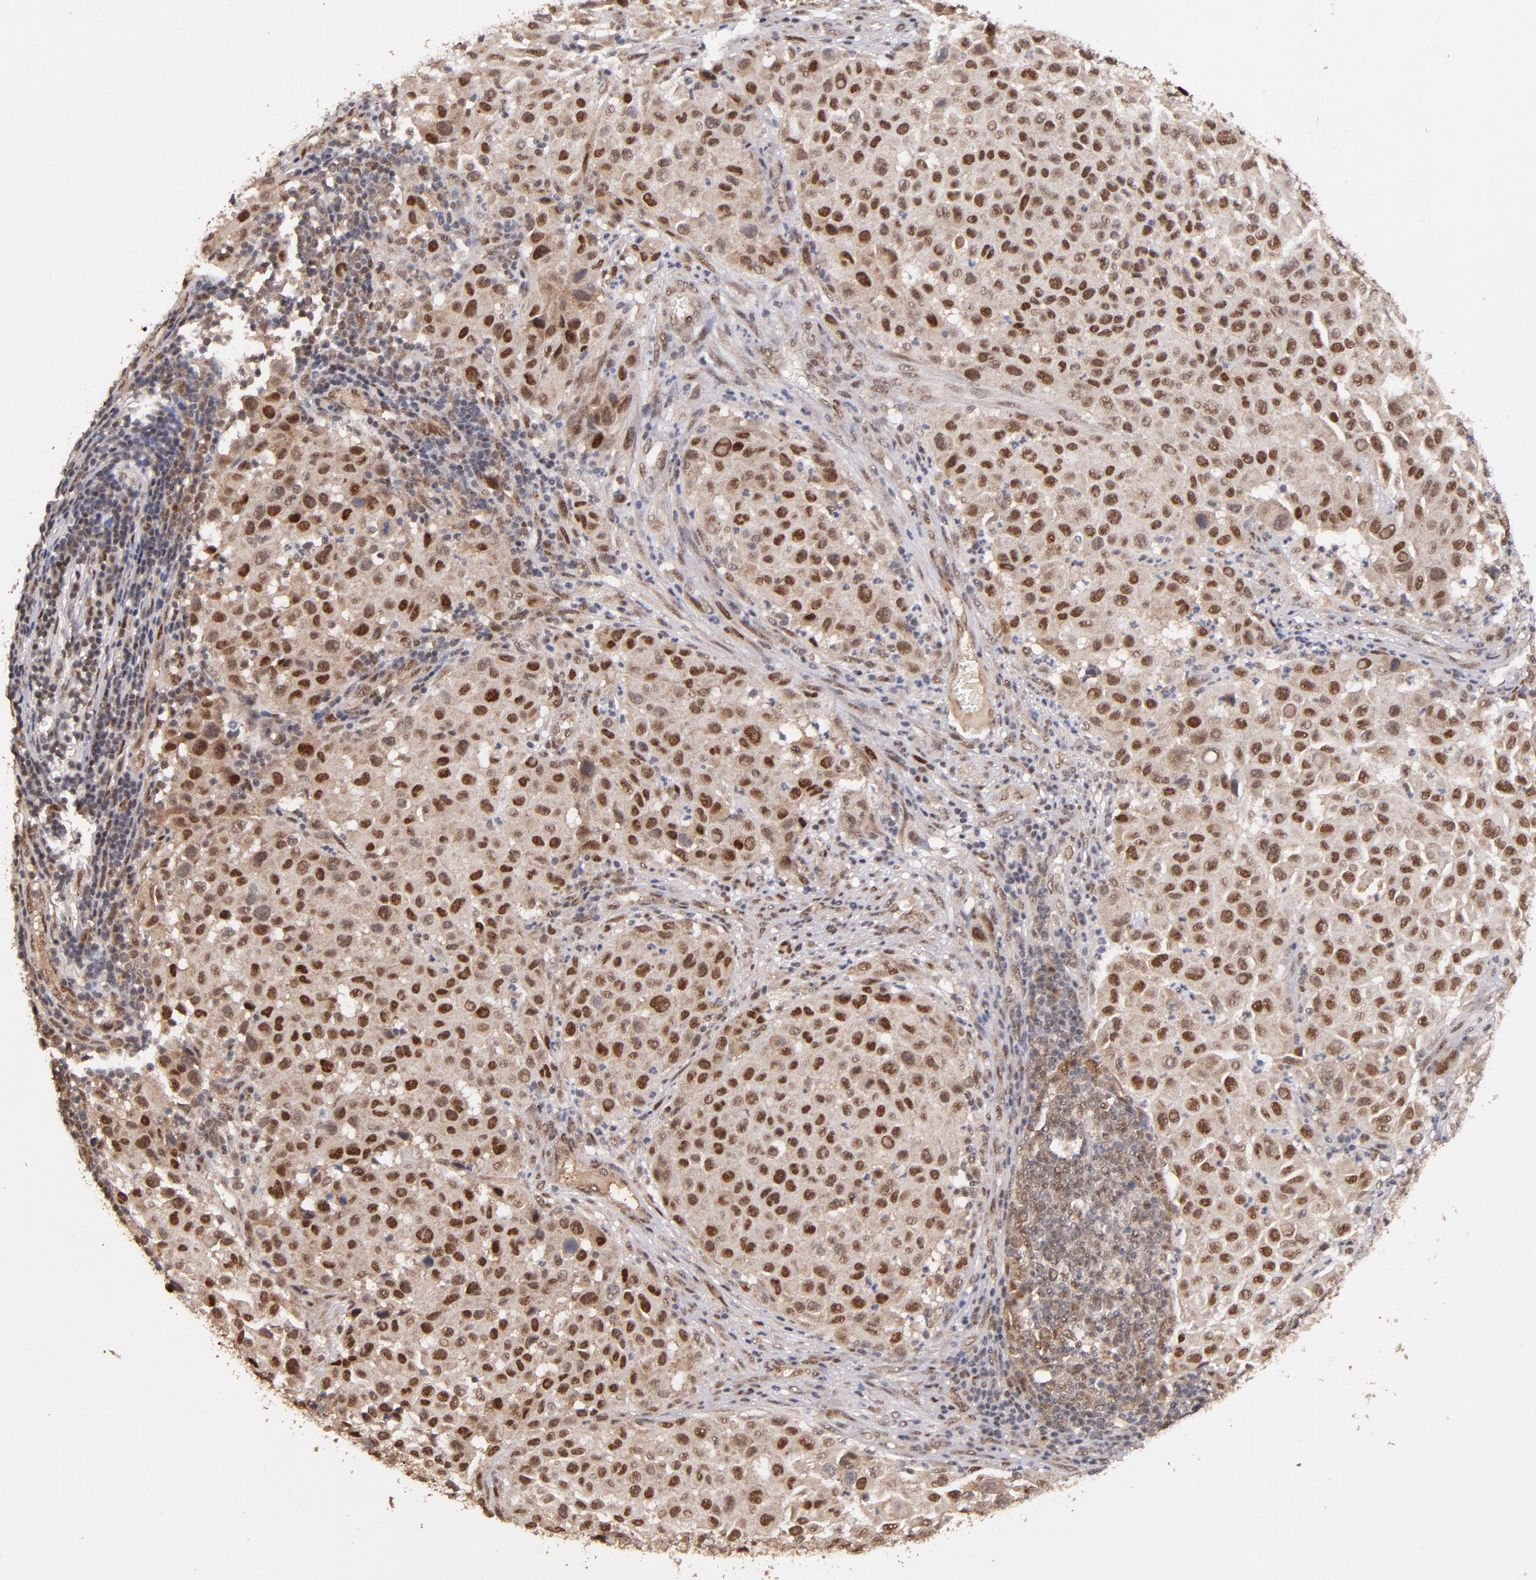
{"staining": {"intensity": "moderate", "quantity": ">75%", "location": "cytoplasmic/membranous,nuclear"}, "tissue": "melanoma", "cell_type": "Tumor cells", "image_type": "cancer", "snomed": [{"axis": "morphology", "description": "Malignant melanoma, Metastatic site"}, {"axis": "topography", "description": "Lymph node"}], "caption": "Immunohistochemistry (IHC) of human melanoma demonstrates medium levels of moderate cytoplasmic/membranous and nuclear expression in about >75% of tumor cells.", "gene": "EAPP", "patient": {"sex": "male", "age": 61}}